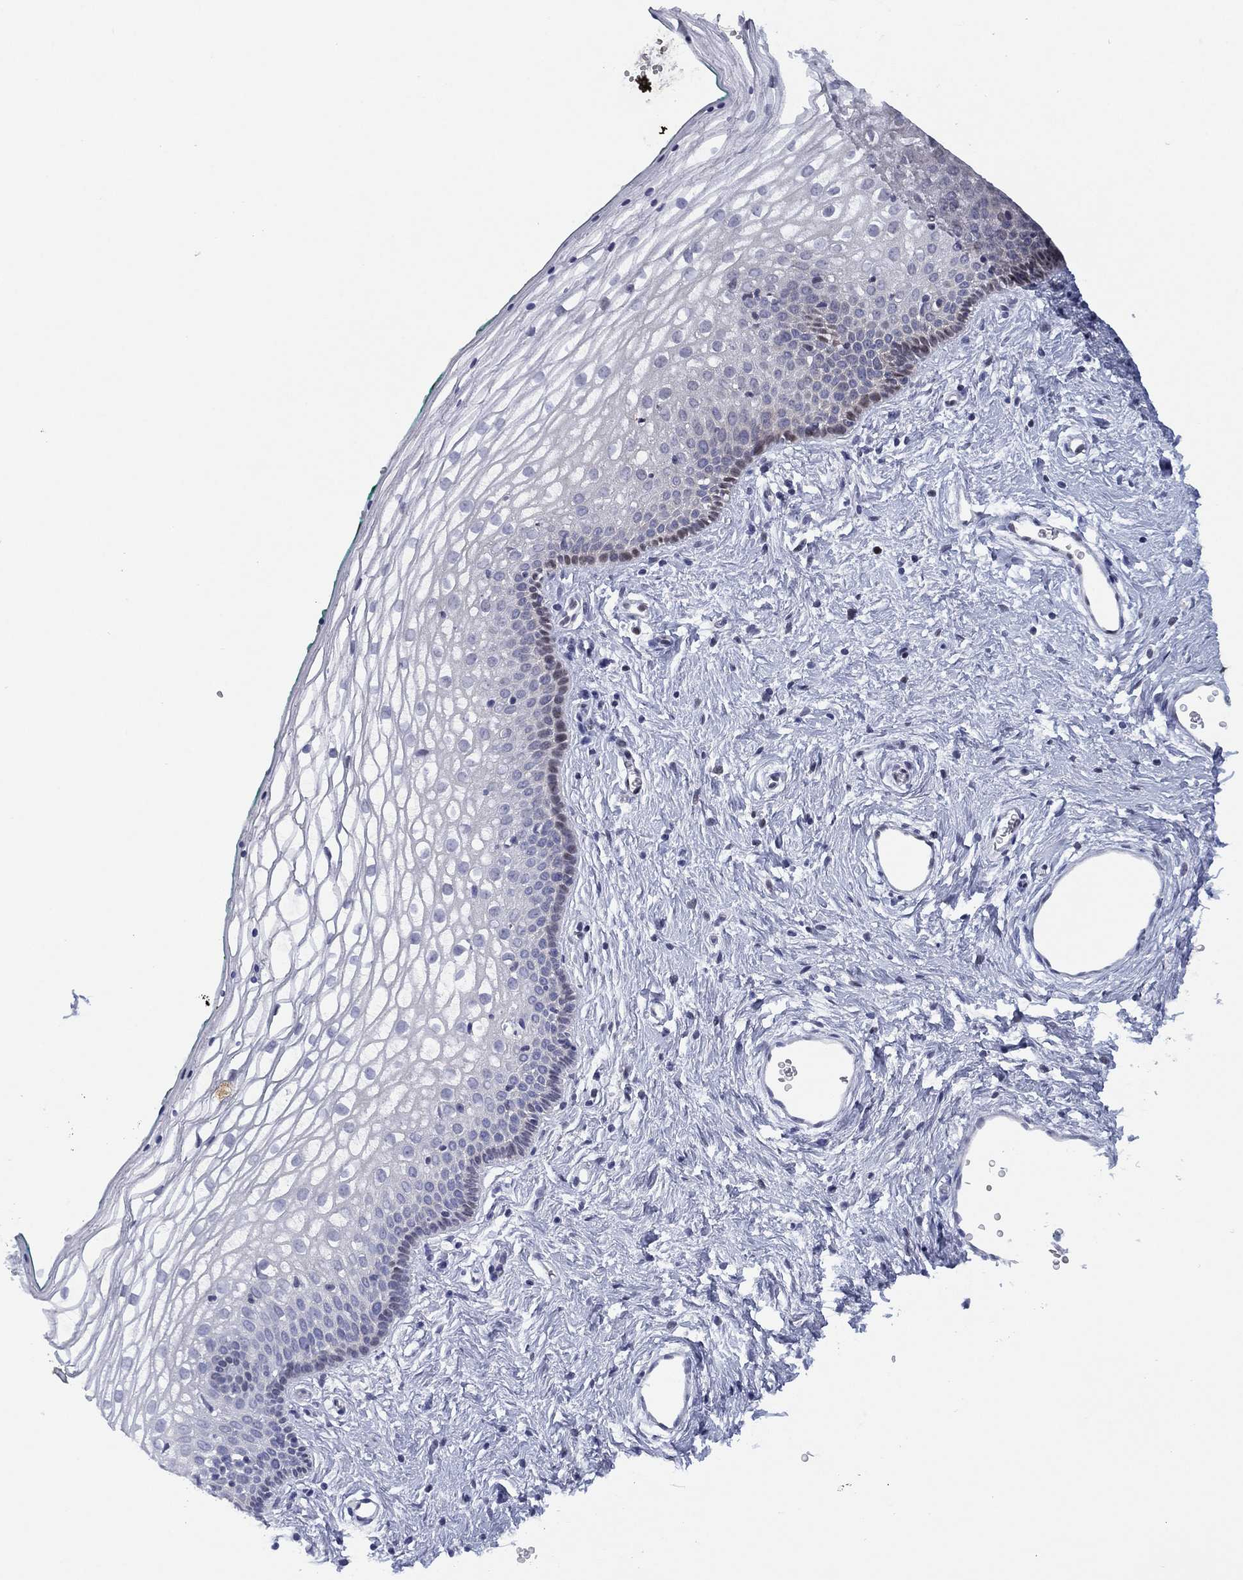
{"staining": {"intensity": "negative", "quantity": "none", "location": "none"}, "tissue": "vagina", "cell_type": "Squamous epithelial cells", "image_type": "normal", "snomed": [{"axis": "morphology", "description": "Normal tissue, NOS"}, {"axis": "topography", "description": "Vagina"}], "caption": "Immunohistochemical staining of benign vagina displays no significant staining in squamous epithelial cells. (Immunohistochemistry, brightfield microscopy, high magnification).", "gene": "SLC4A4", "patient": {"sex": "female", "age": 36}}